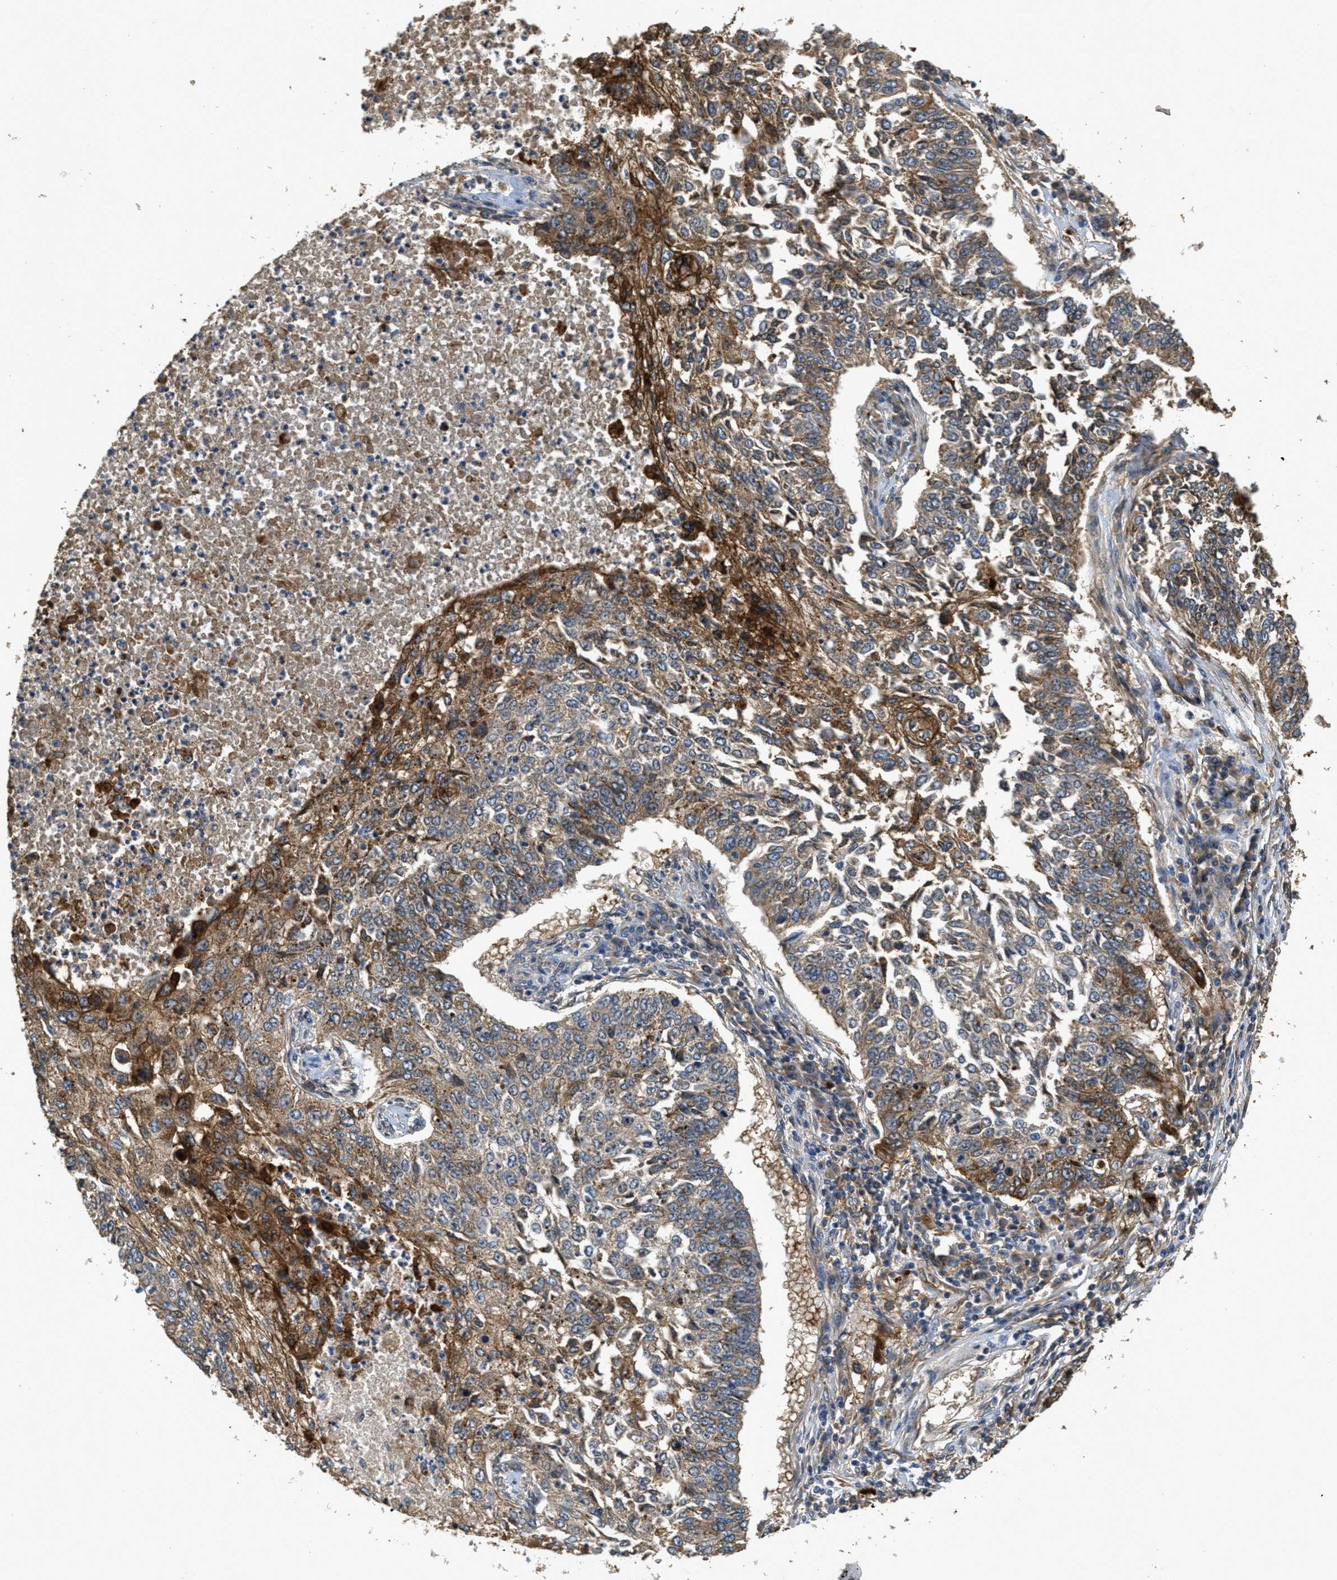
{"staining": {"intensity": "weak", "quantity": ">75%", "location": "cytoplasmic/membranous"}, "tissue": "lung cancer", "cell_type": "Tumor cells", "image_type": "cancer", "snomed": [{"axis": "morphology", "description": "Normal tissue, NOS"}, {"axis": "morphology", "description": "Squamous cell carcinoma, NOS"}, {"axis": "topography", "description": "Cartilage tissue"}, {"axis": "topography", "description": "Bronchus"}, {"axis": "topography", "description": "Lung"}], "caption": "Brown immunohistochemical staining in squamous cell carcinoma (lung) displays weak cytoplasmic/membranous expression in about >75% of tumor cells.", "gene": "OSMR", "patient": {"sex": "female", "age": 49}}